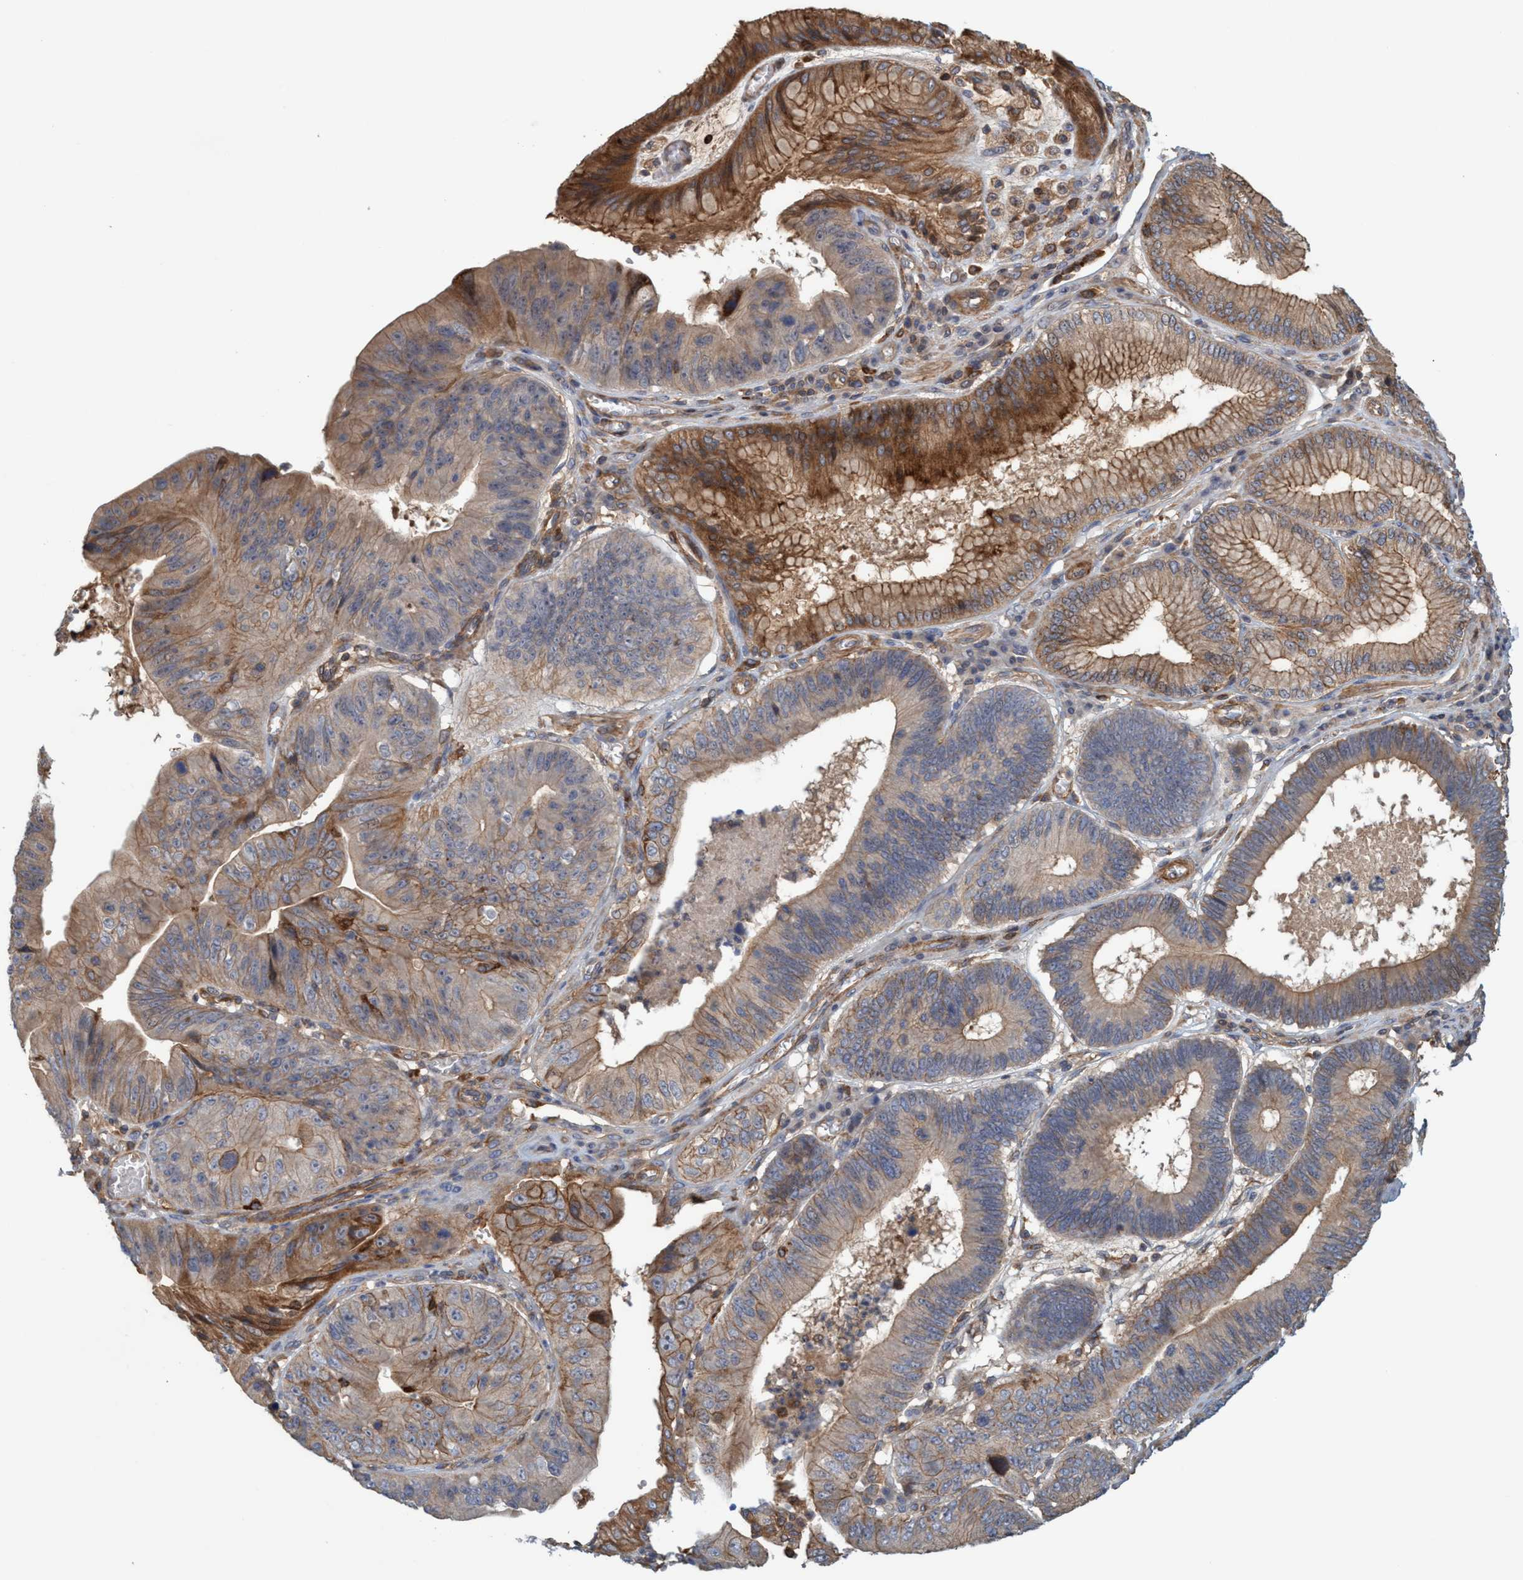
{"staining": {"intensity": "moderate", "quantity": "<25%", "location": "cytoplasmic/membranous"}, "tissue": "stomach cancer", "cell_type": "Tumor cells", "image_type": "cancer", "snomed": [{"axis": "morphology", "description": "Adenocarcinoma, NOS"}, {"axis": "topography", "description": "Stomach"}], "caption": "This is a histology image of IHC staining of stomach cancer, which shows moderate staining in the cytoplasmic/membranous of tumor cells.", "gene": "SPECC1", "patient": {"sex": "male", "age": 59}}